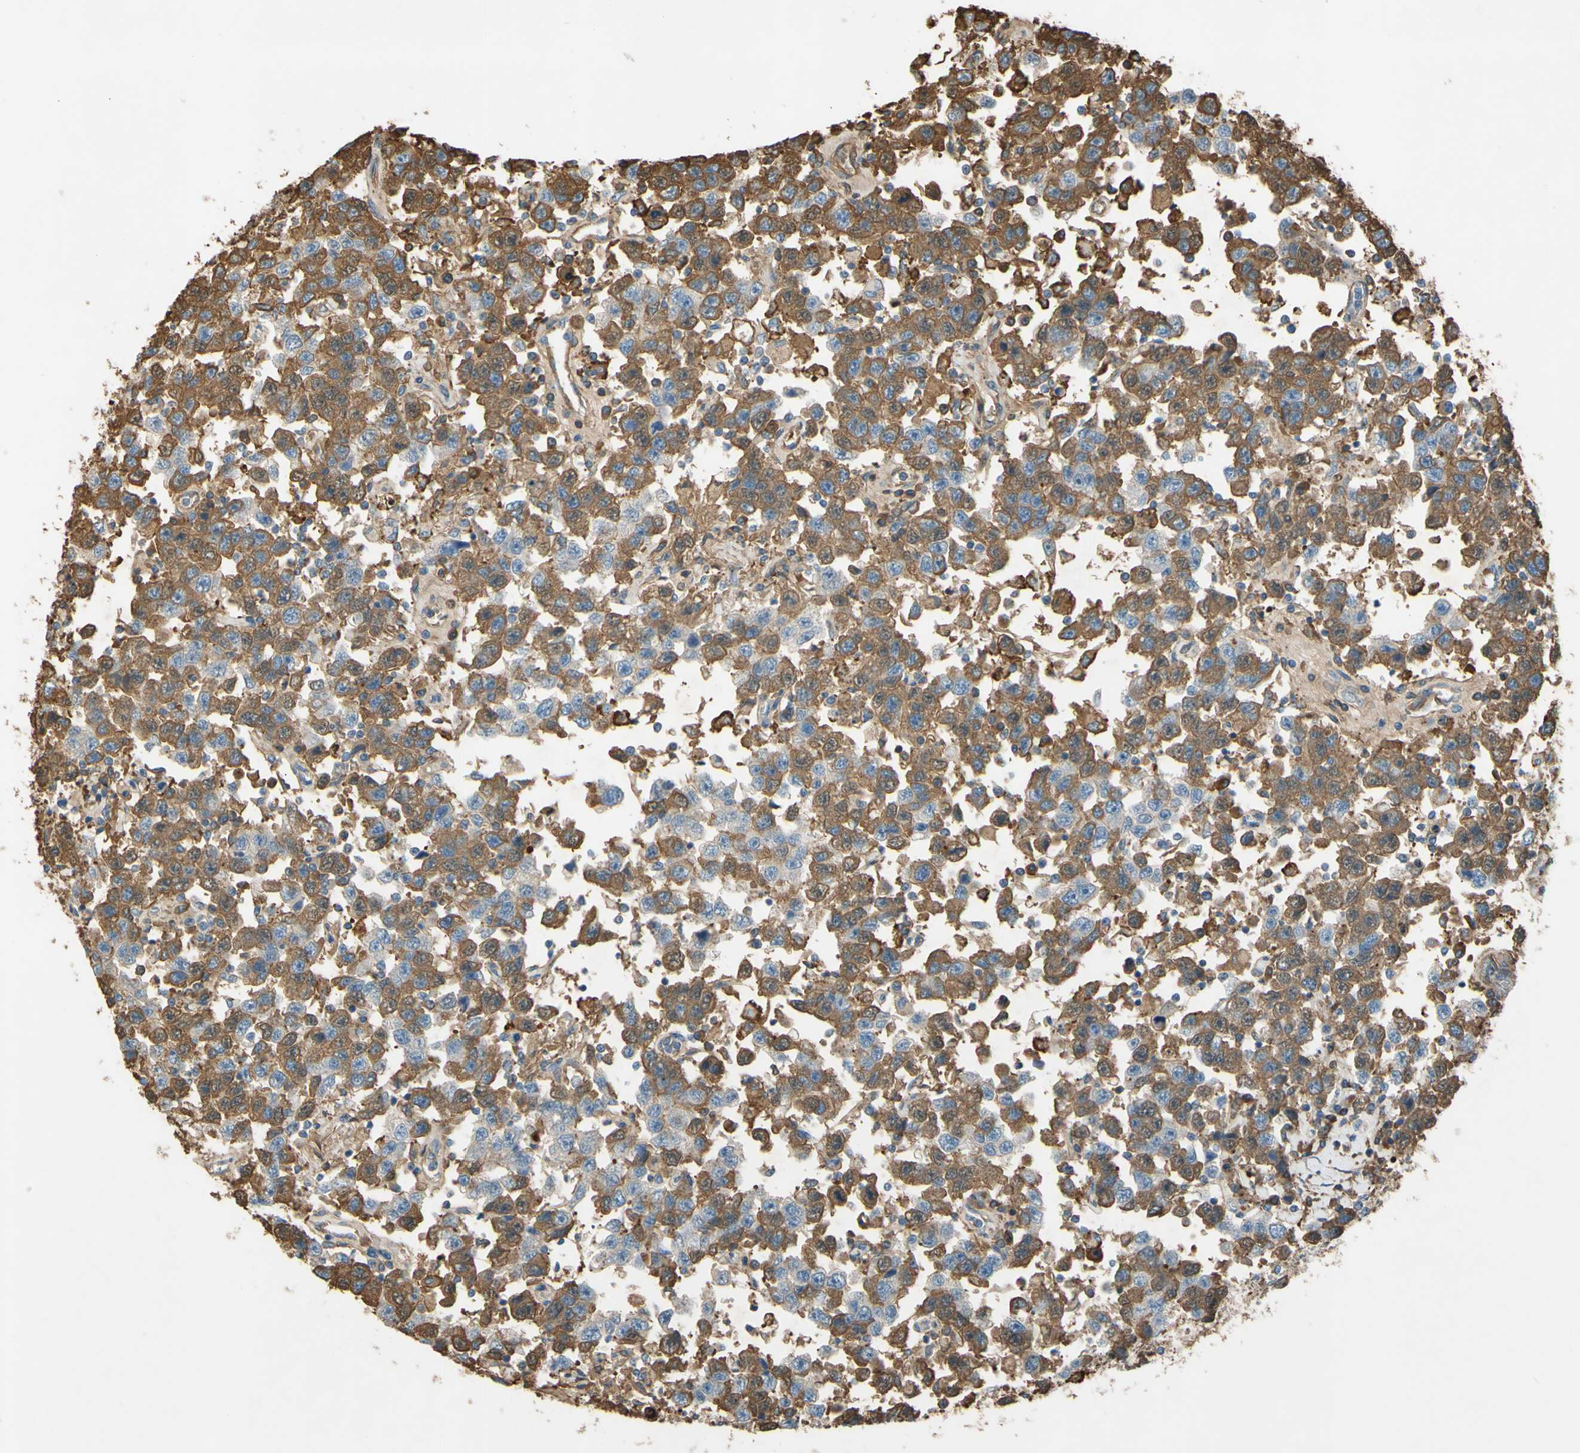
{"staining": {"intensity": "moderate", "quantity": ">75%", "location": "cytoplasmic/membranous"}, "tissue": "testis cancer", "cell_type": "Tumor cells", "image_type": "cancer", "snomed": [{"axis": "morphology", "description": "Seminoma, NOS"}, {"axis": "topography", "description": "Testis"}], "caption": "Testis seminoma tissue shows moderate cytoplasmic/membranous staining in about >75% of tumor cells", "gene": "TIMP2", "patient": {"sex": "male", "age": 41}}